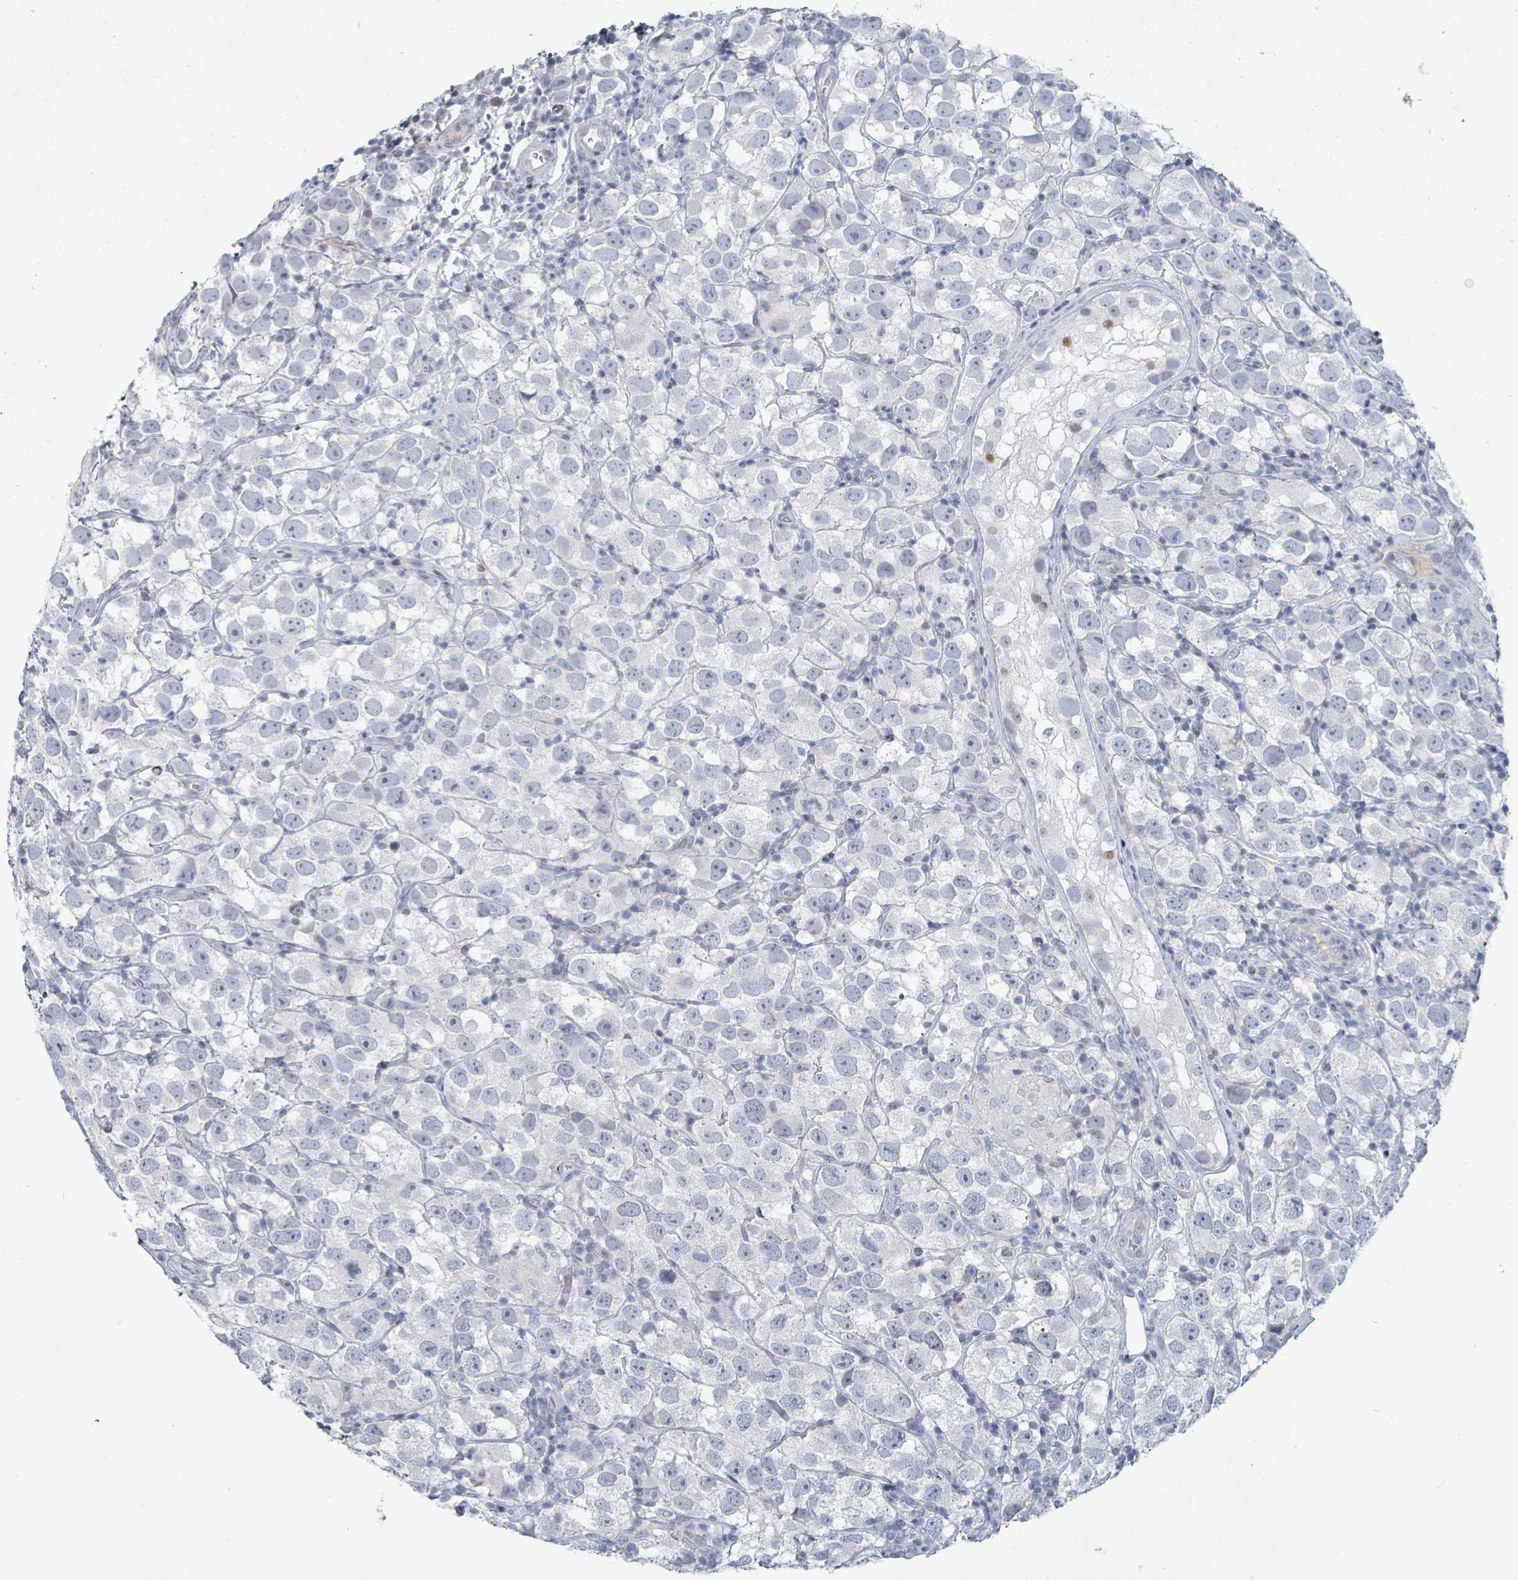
{"staining": {"intensity": "negative", "quantity": "none", "location": "none"}, "tissue": "testis cancer", "cell_type": "Tumor cells", "image_type": "cancer", "snomed": [{"axis": "morphology", "description": "Seminoma, NOS"}, {"axis": "topography", "description": "Testis"}], "caption": "Tumor cells show no significant expression in seminoma (testis).", "gene": "NTN3", "patient": {"sex": "male", "age": 26}}